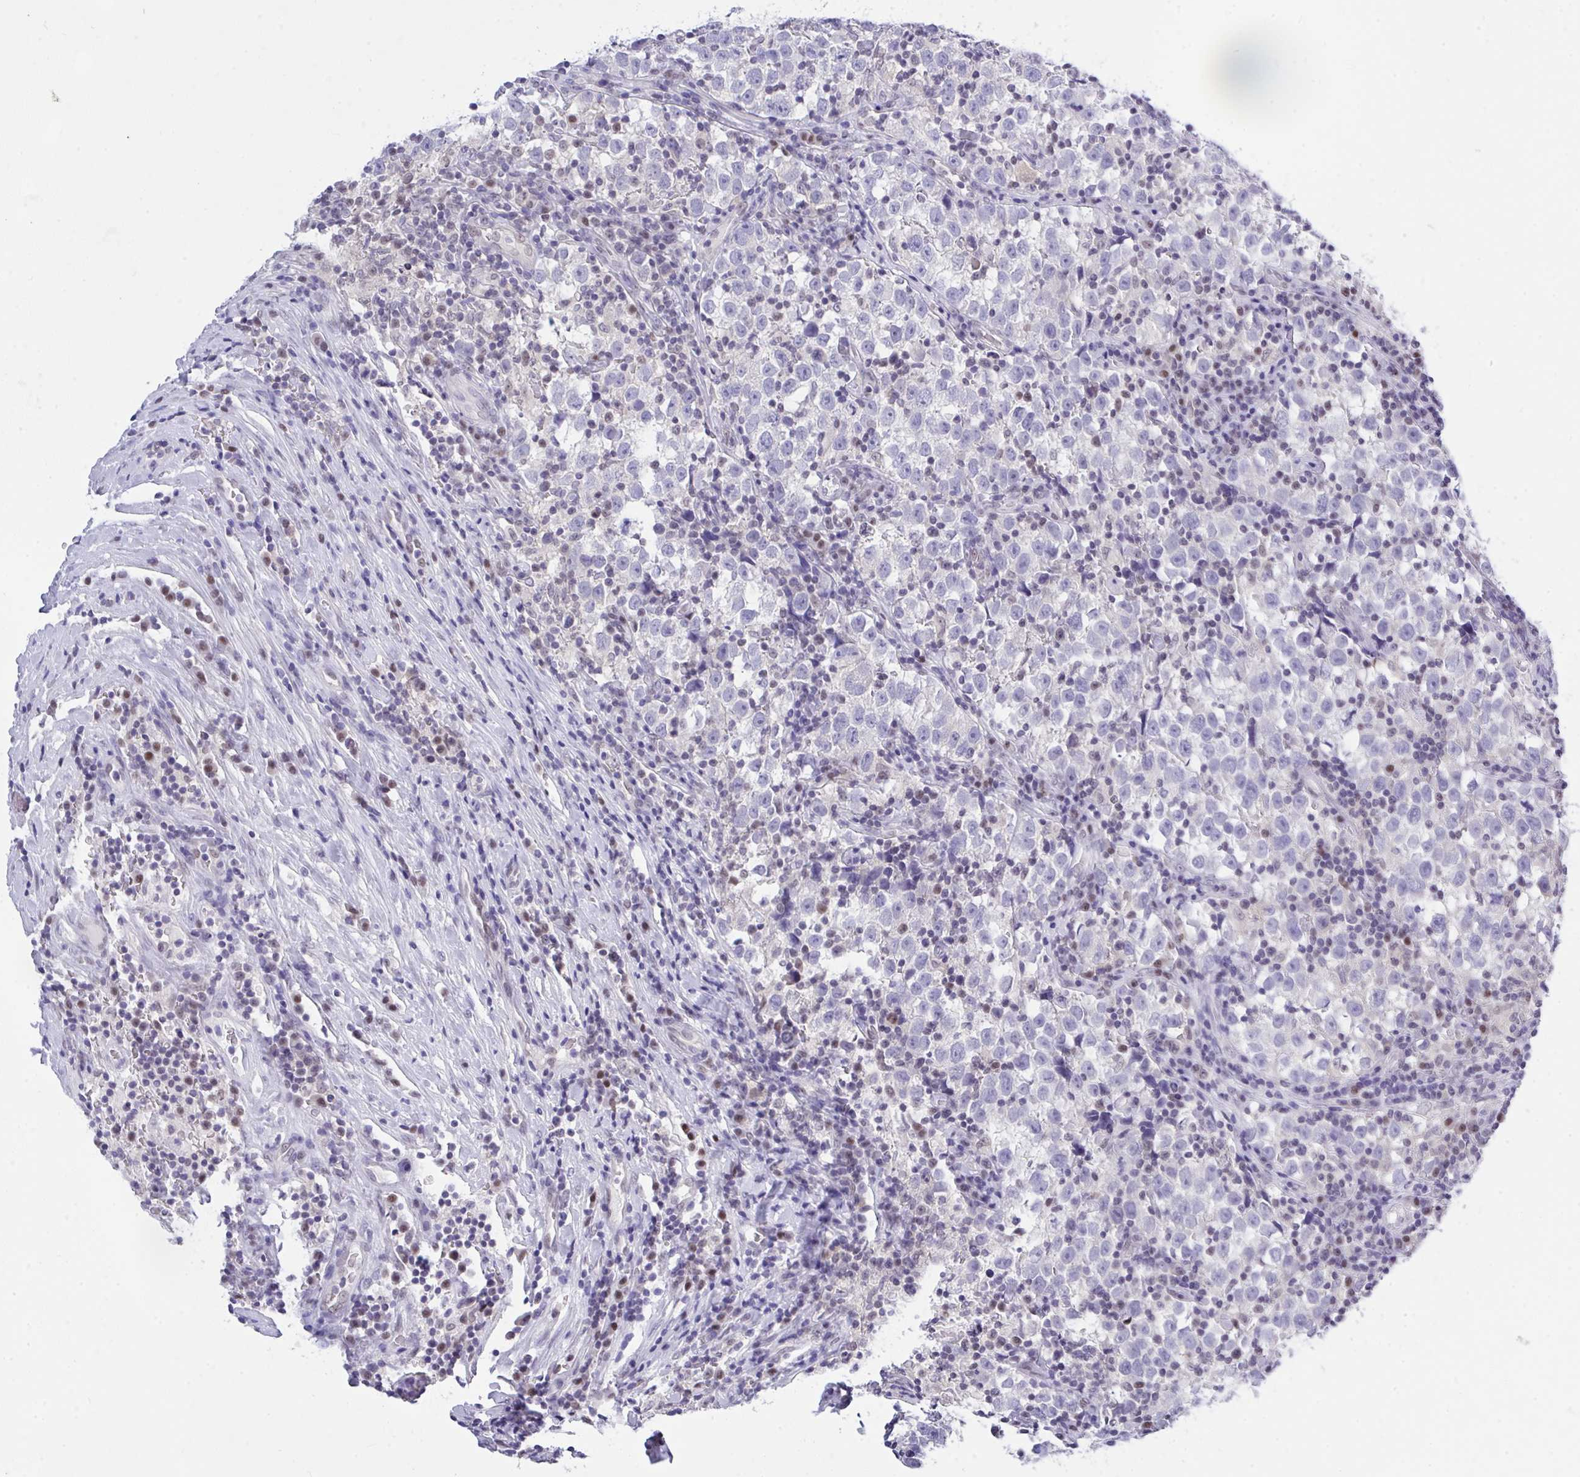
{"staining": {"intensity": "negative", "quantity": "none", "location": "none"}, "tissue": "testis cancer", "cell_type": "Tumor cells", "image_type": "cancer", "snomed": [{"axis": "morphology", "description": "Normal tissue, NOS"}, {"axis": "morphology", "description": "Seminoma, NOS"}, {"axis": "topography", "description": "Testis"}], "caption": "Micrograph shows no significant protein staining in tumor cells of testis cancer.", "gene": "THOP1", "patient": {"sex": "male", "age": 43}}